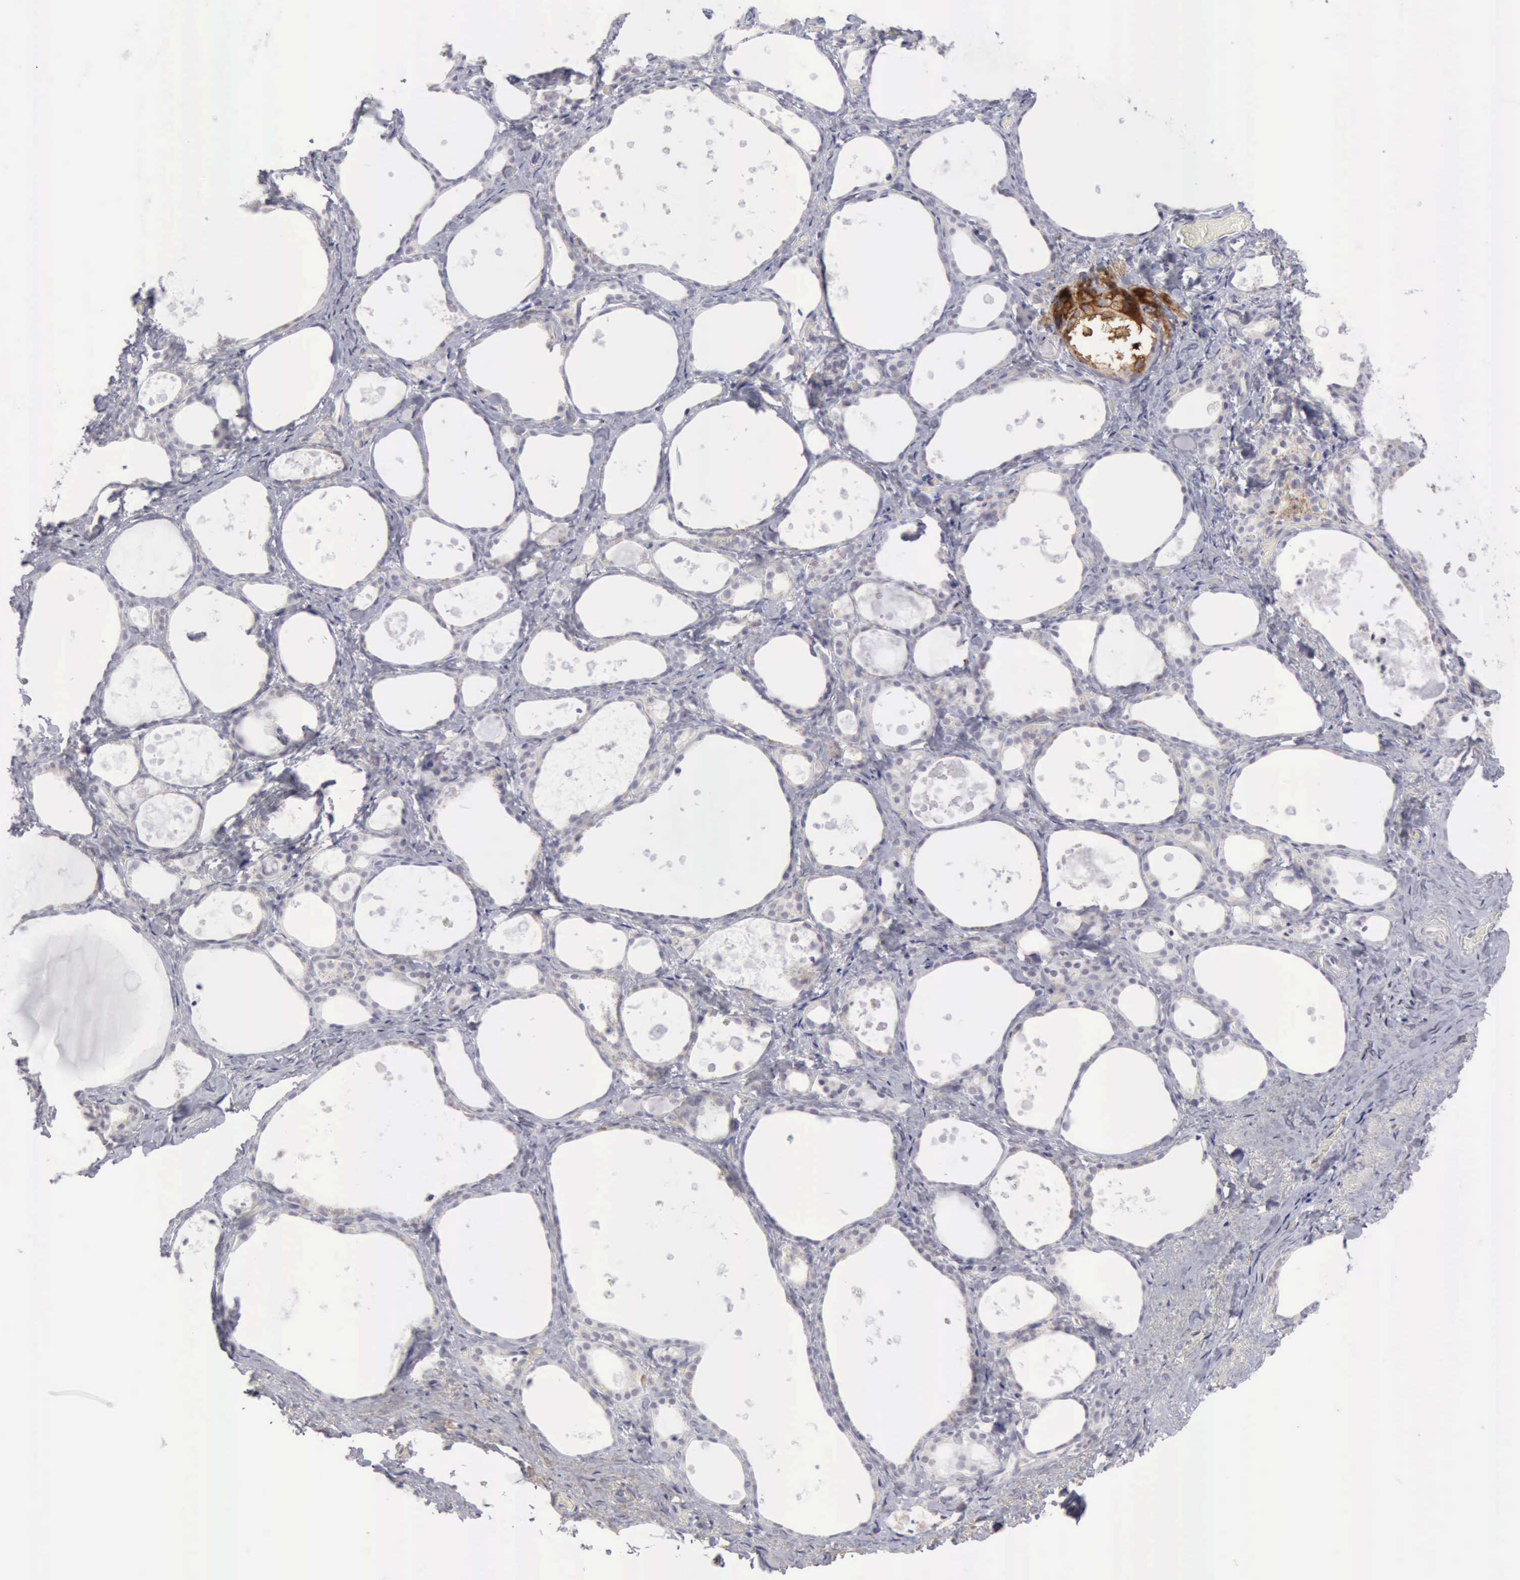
{"staining": {"intensity": "negative", "quantity": "none", "location": "none"}, "tissue": "thyroid gland", "cell_type": "Glandular cells", "image_type": "normal", "snomed": [{"axis": "morphology", "description": "Normal tissue, NOS"}, {"axis": "topography", "description": "Thyroid gland"}], "caption": "Immunohistochemistry (IHC) image of unremarkable thyroid gland: thyroid gland stained with DAB (3,3'-diaminobenzidine) shows no significant protein expression in glandular cells. (DAB (3,3'-diaminobenzidine) IHC visualized using brightfield microscopy, high magnification).", "gene": "TFRC", "patient": {"sex": "female", "age": 75}}